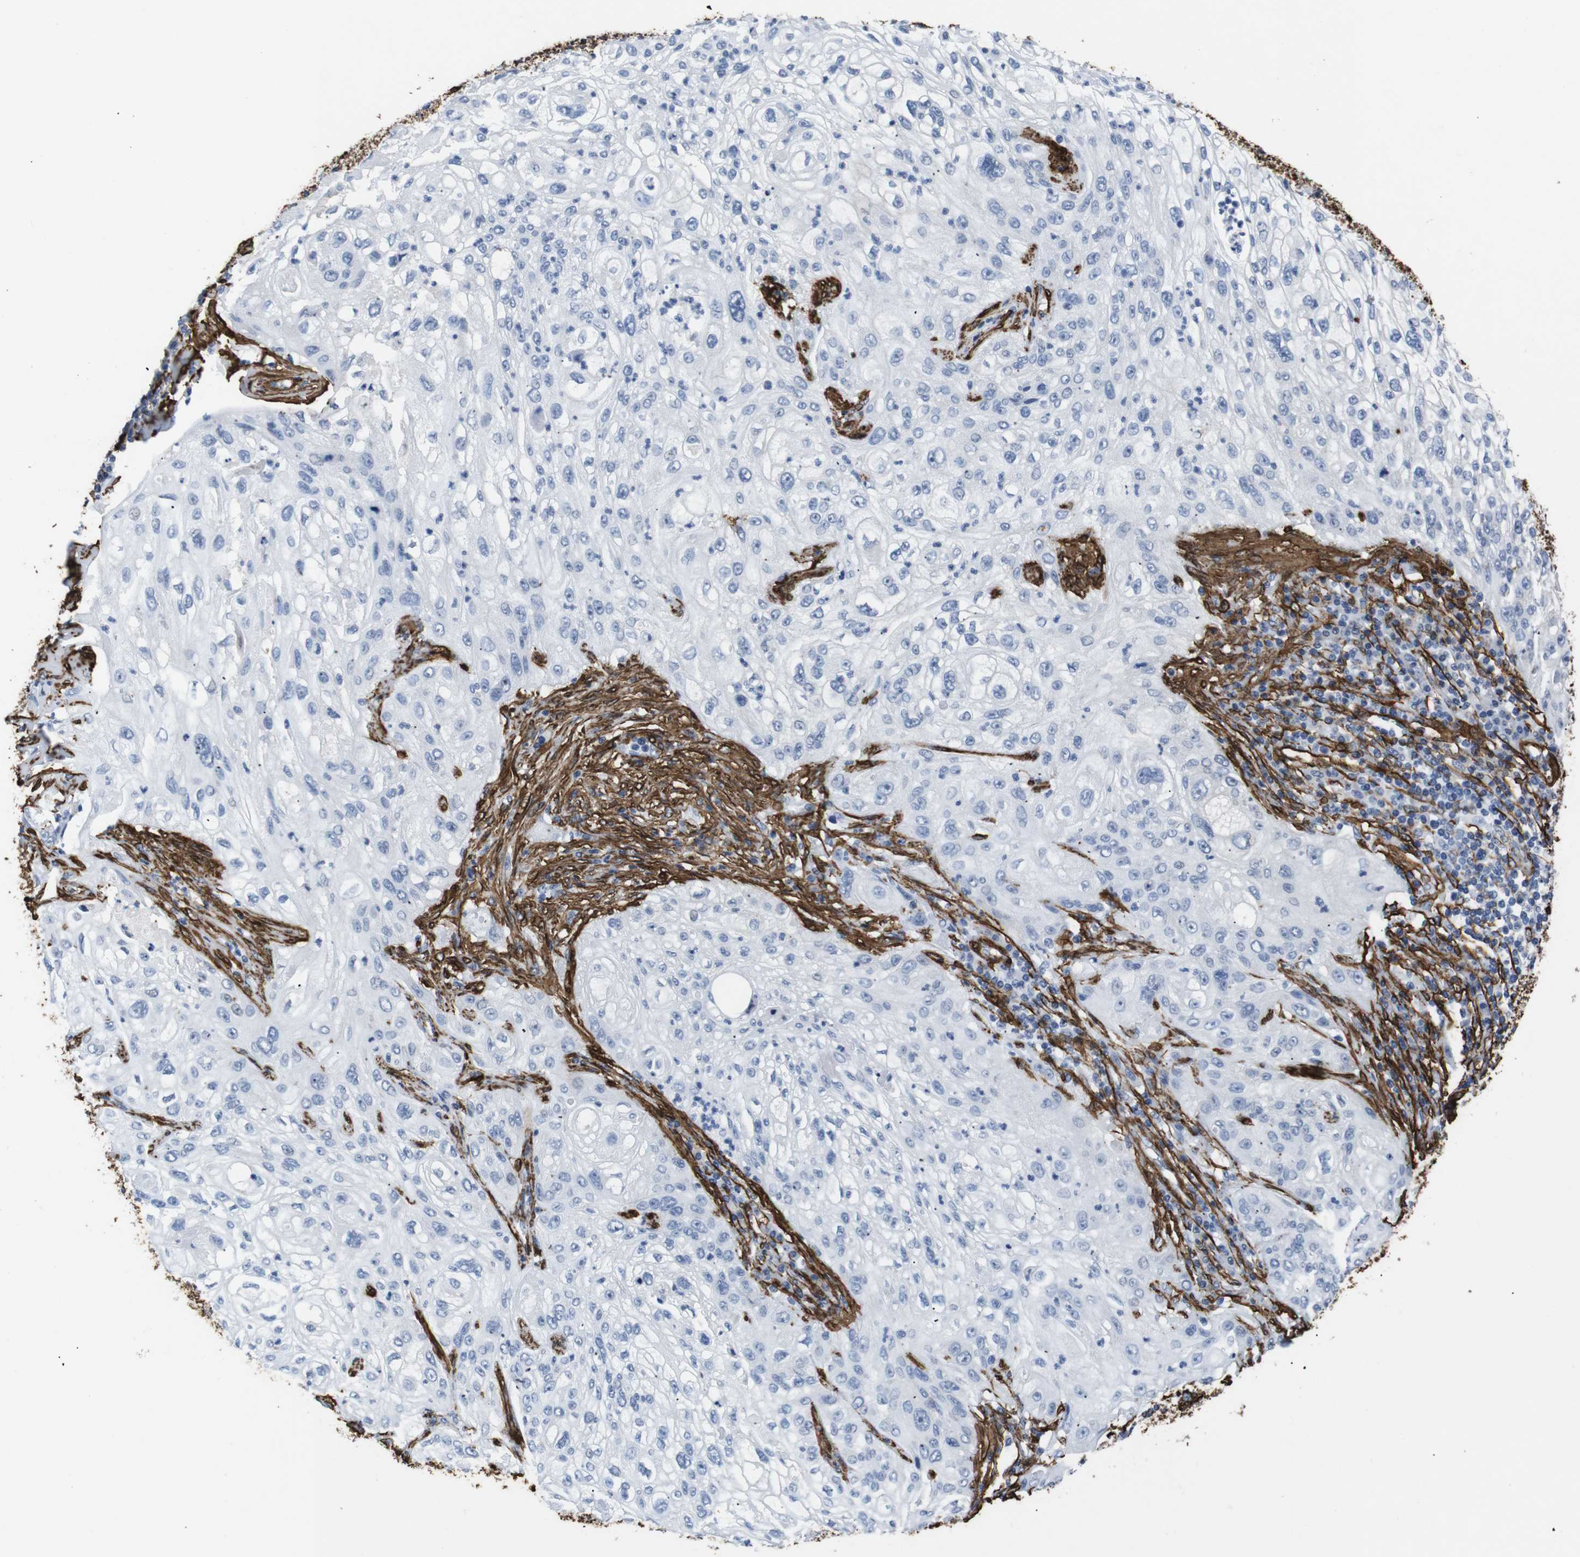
{"staining": {"intensity": "negative", "quantity": "none", "location": "none"}, "tissue": "lung cancer", "cell_type": "Tumor cells", "image_type": "cancer", "snomed": [{"axis": "morphology", "description": "Inflammation, NOS"}, {"axis": "morphology", "description": "Squamous cell carcinoma, NOS"}, {"axis": "topography", "description": "Lymph node"}, {"axis": "topography", "description": "Soft tissue"}, {"axis": "topography", "description": "Lung"}], "caption": "Photomicrograph shows no protein expression in tumor cells of lung cancer (squamous cell carcinoma) tissue.", "gene": "ACTA2", "patient": {"sex": "male", "age": 66}}